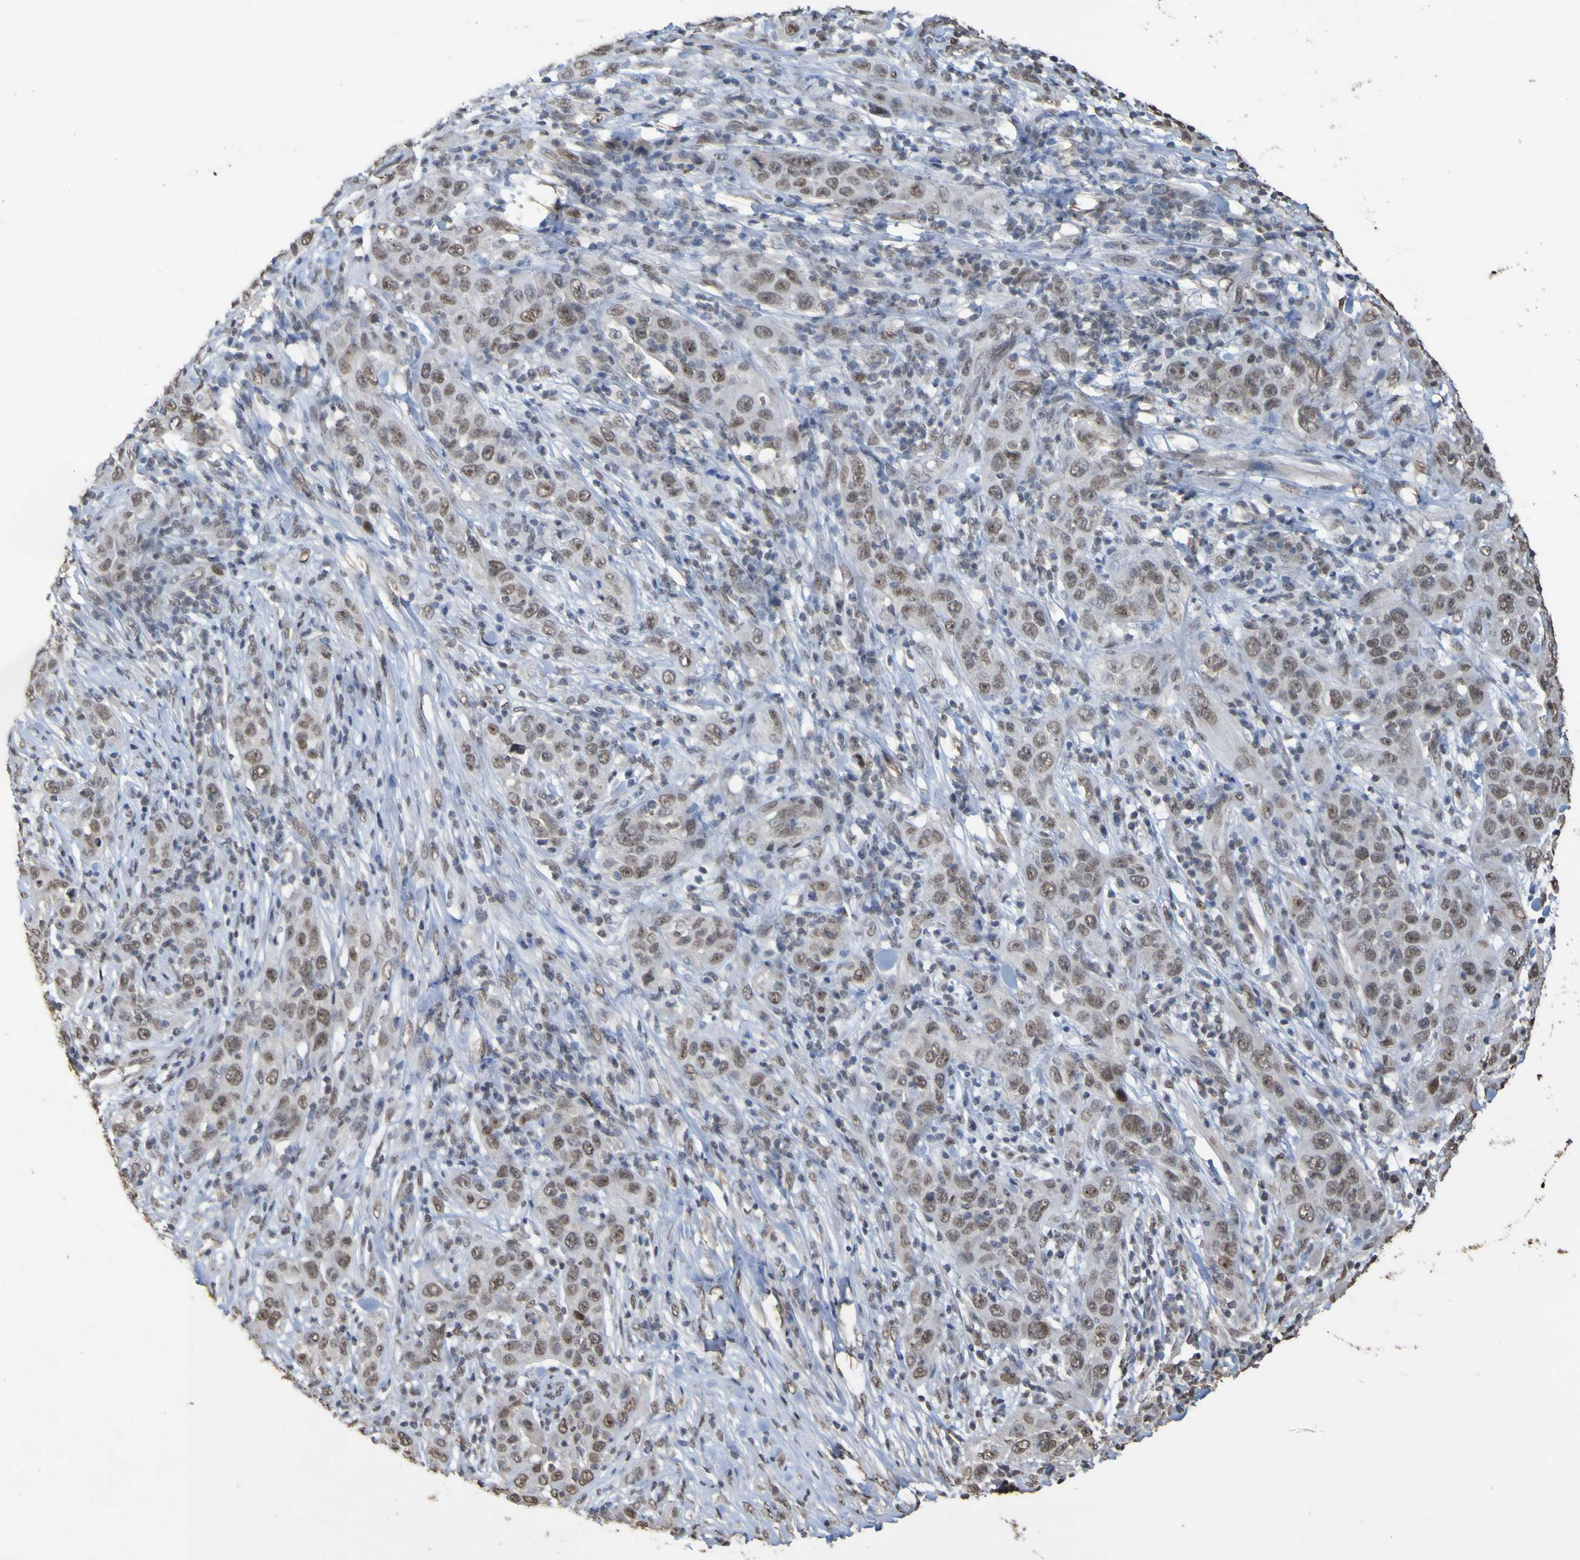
{"staining": {"intensity": "weak", "quantity": ">75%", "location": "nuclear"}, "tissue": "skin cancer", "cell_type": "Tumor cells", "image_type": "cancer", "snomed": [{"axis": "morphology", "description": "Squamous cell carcinoma, NOS"}, {"axis": "topography", "description": "Skin"}], "caption": "Human skin cancer (squamous cell carcinoma) stained for a protein (brown) exhibits weak nuclear positive expression in approximately >75% of tumor cells.", "gene": "ALKBH2", "patient": {"sex": "female", "age": 88}}